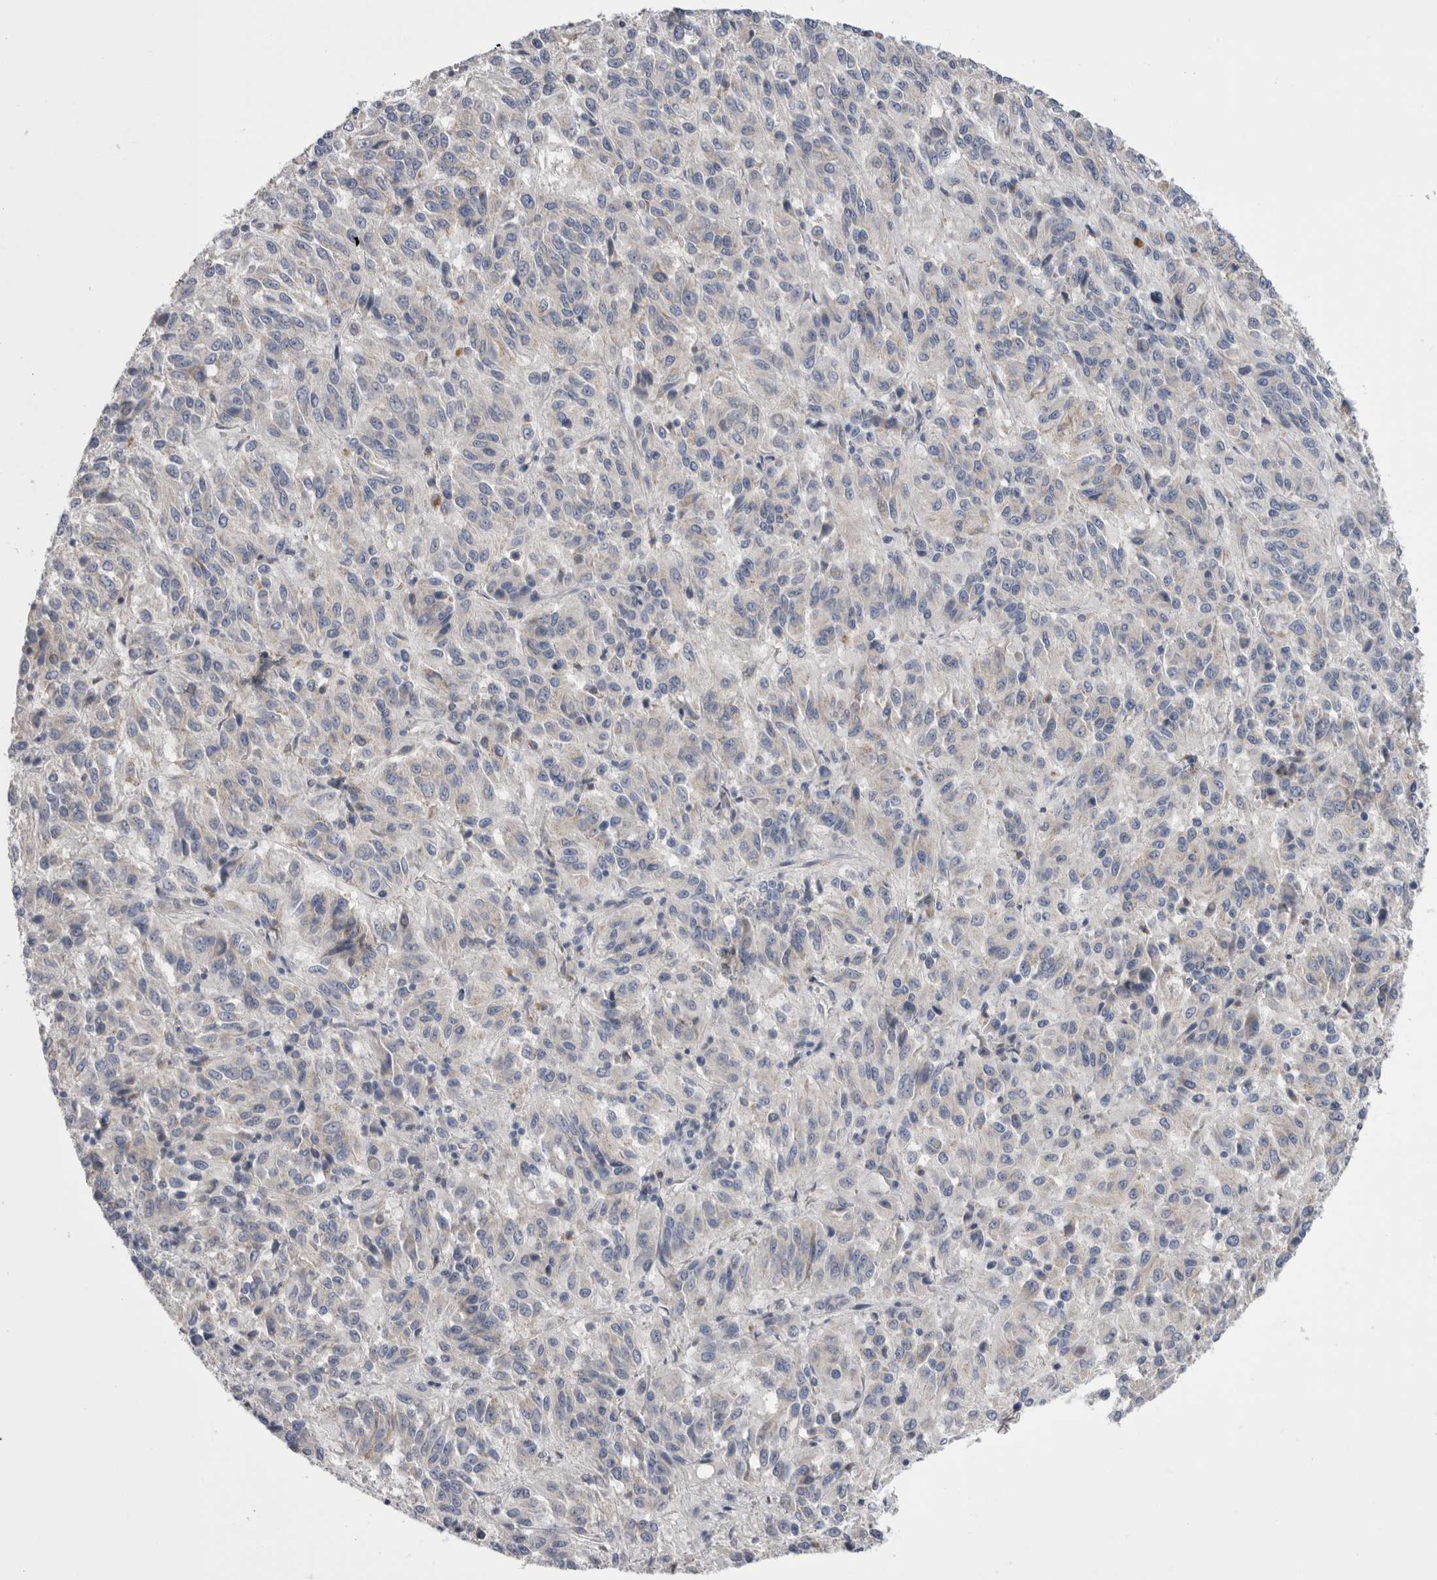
{"staining": {"intensity": "negative", "quantity": "none", "location": "none"}, "tissue": "melanoma", "cell_type": "Tumor cells", "image_type": "cancer", "snomed": [{"axis": "morphology", "description": "Malignant melanoma, Metastatic site"}, {"axis": "topography", "description": "Lung"}], "caption": "IHC of melanoma displays no staining in tumor cells.", "gene": "CCDC126", "patient": {"sex": "male", "age": 64}}